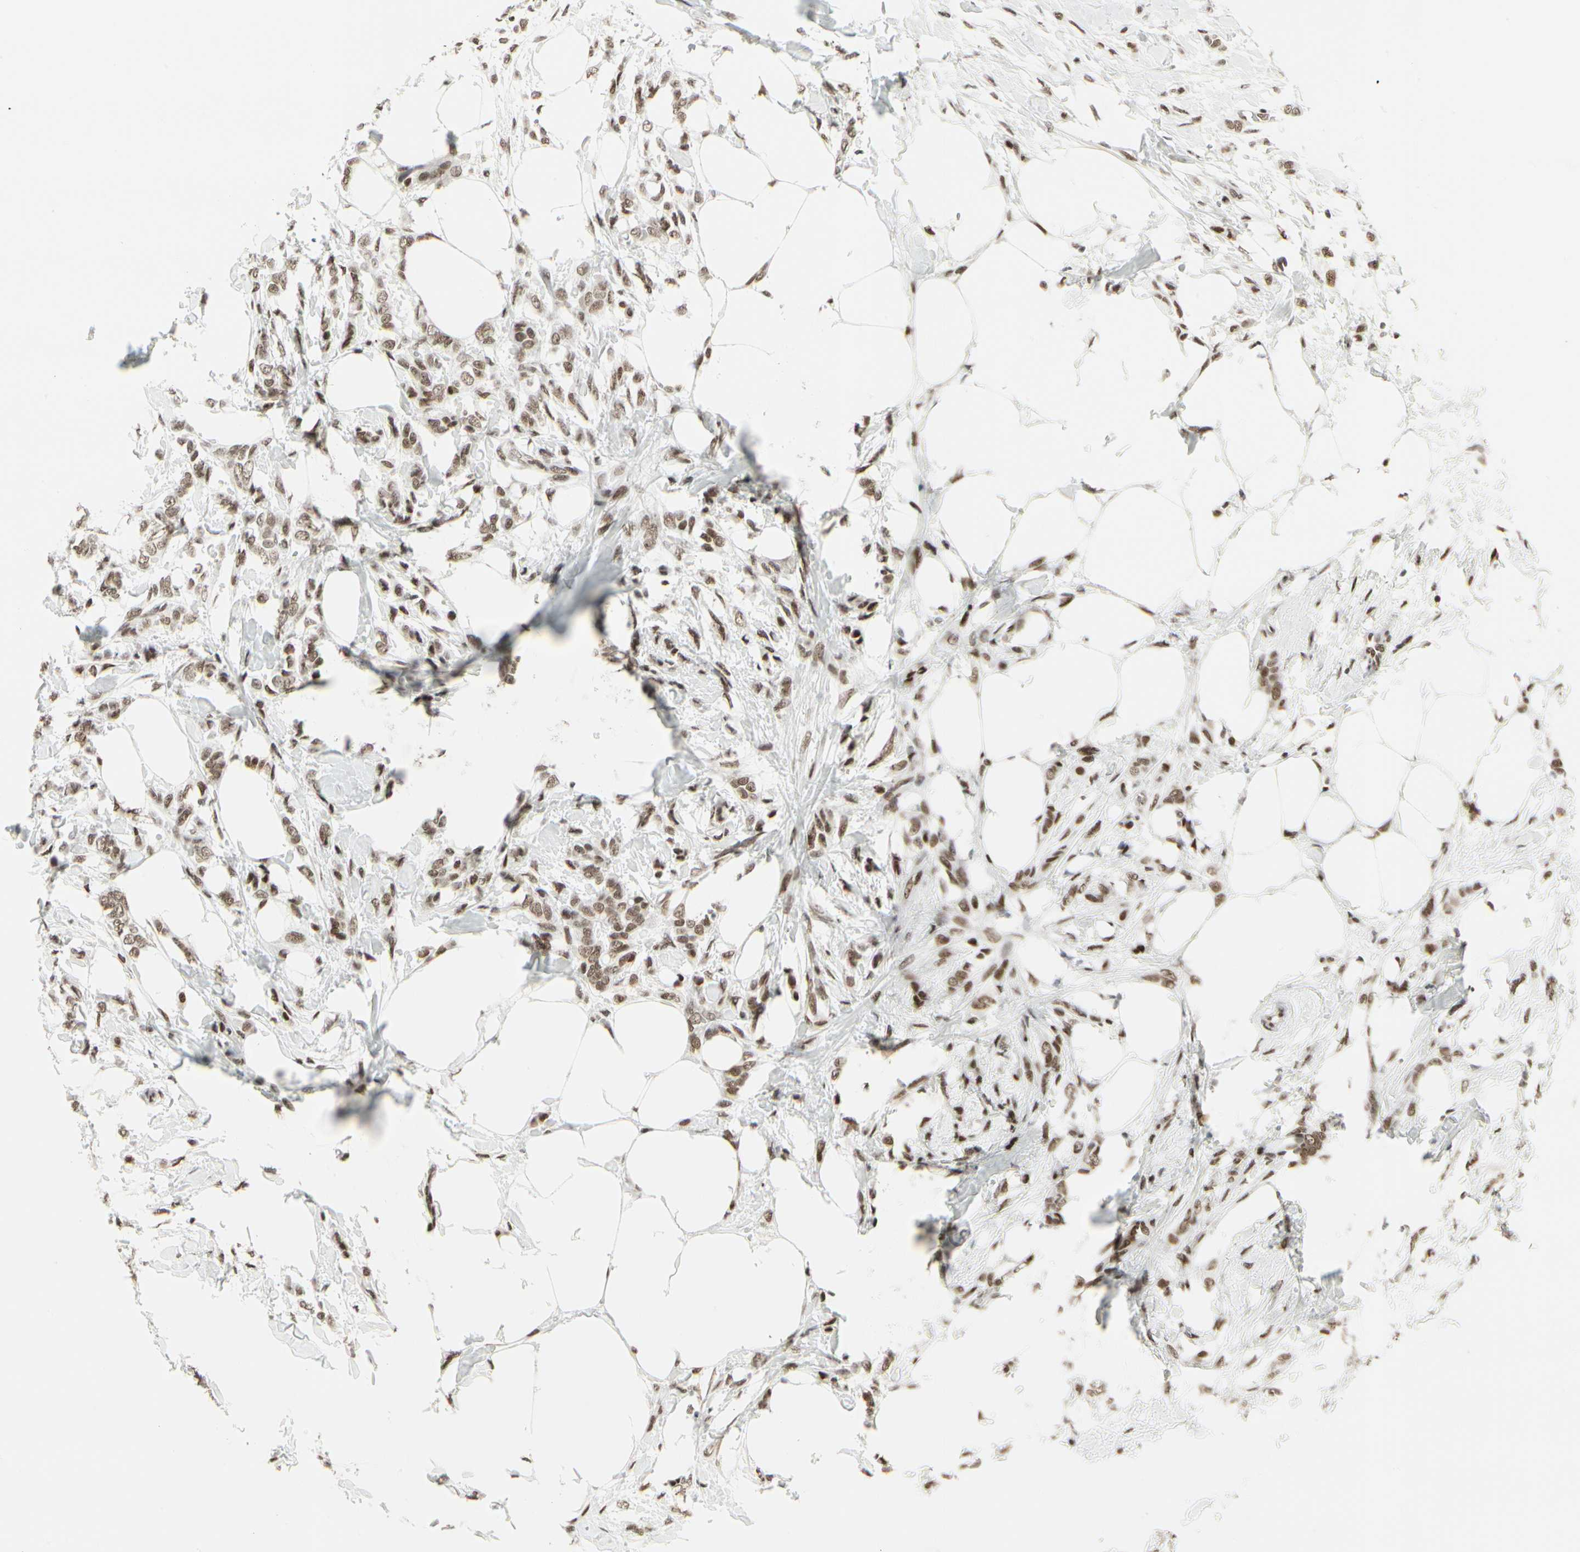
{"staining": {"intensity": "moderate", "quantity": ">75%", "location": "nuclear"}, "tissue": "breast cancer", "cell_type": "Tumor cells", "image_type": "cancer", "snomed": [{"axis": "morphology", "description": "Lobular carcinoma, in situ"}, {"axis": "morphology", "description": "Lobular carcinoma"}, {"axis": "topography", "description": "Breast"}], "caption": "Immunohistochemistry photomicrograph of human breast cancer (lobular carcinoma in situ) stained for a protein (brown), which shows medium levels of moderate nuclear expression in approximately >75% of tumor cells.", "gene": "HMG20A", "patient": {"sex": "female", "age": 41}}